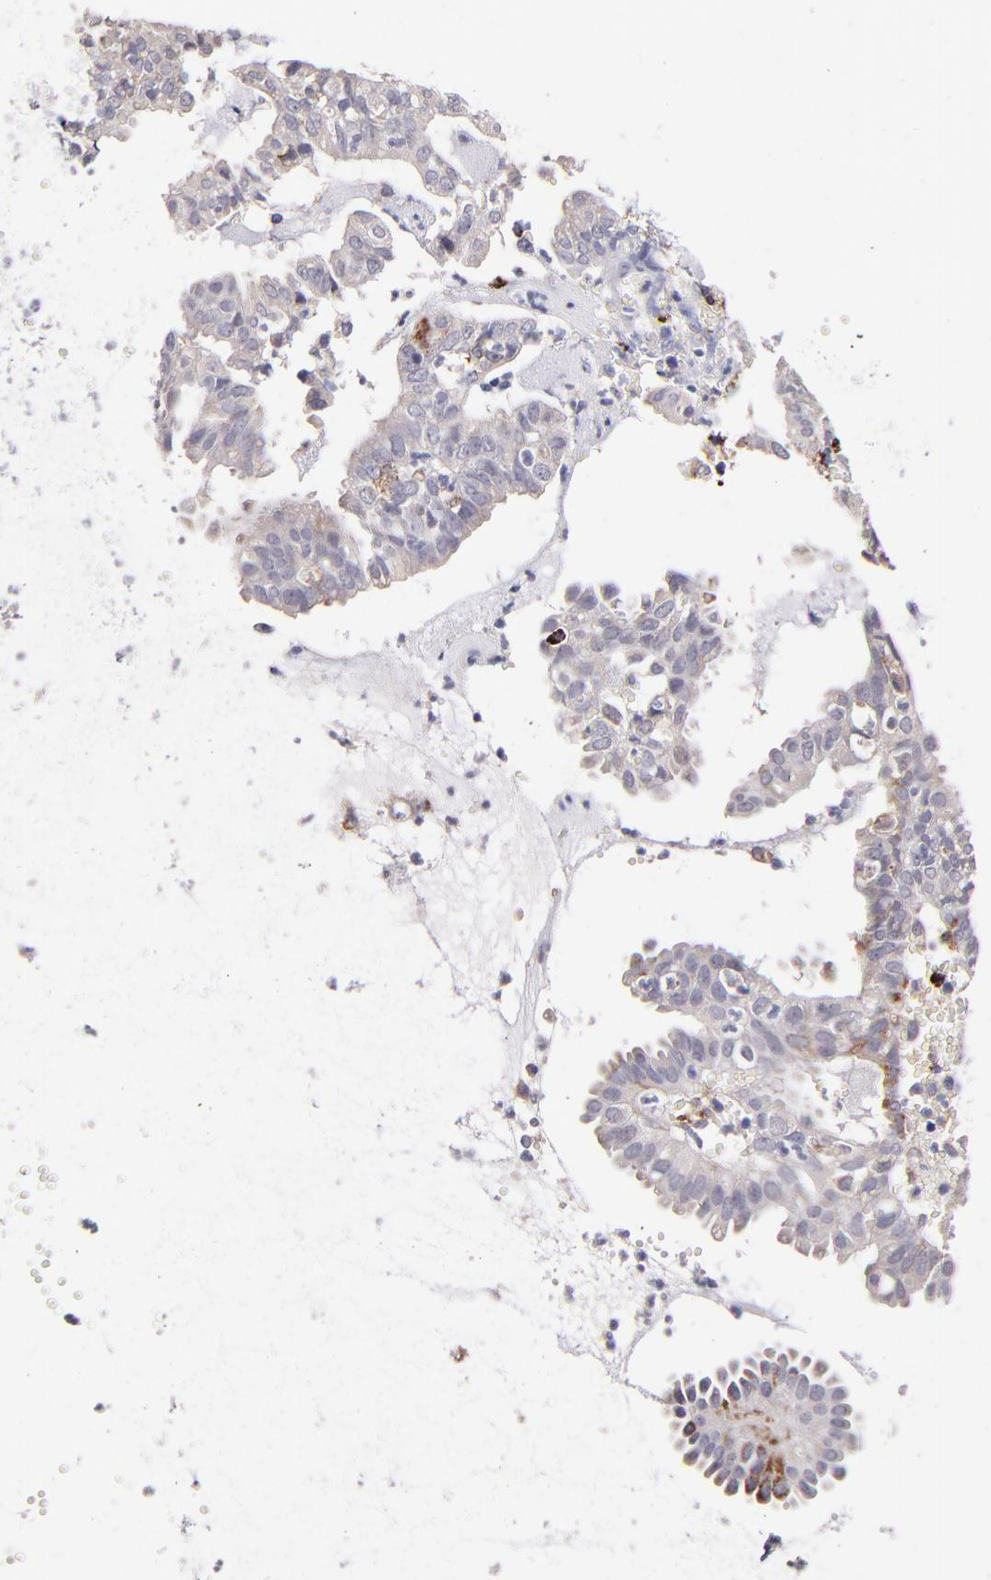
{"staining": {"intensity": "negative", "quantity": "none", "location": "none"}, "tissue": "endometrial cancer", "cell_type": "Tumor cells", "image_type": "cancer", "snomed": [{"axis": "morphology", "description": "Adenocarcinoma, NOS"}, {"axis": "topography", "description": "Endometrium"}], "caption": "Endometrial adenocarcinoma was stained to show a protein in brown. There is no significant staining in tumor cells. (DAB (3,3'-diaminobenzidine) immunohistochemistry visualized using brightfield microscopy, high magnification).", "gene": "GLDC", "patient": {"sex": "female", "age": 66}}